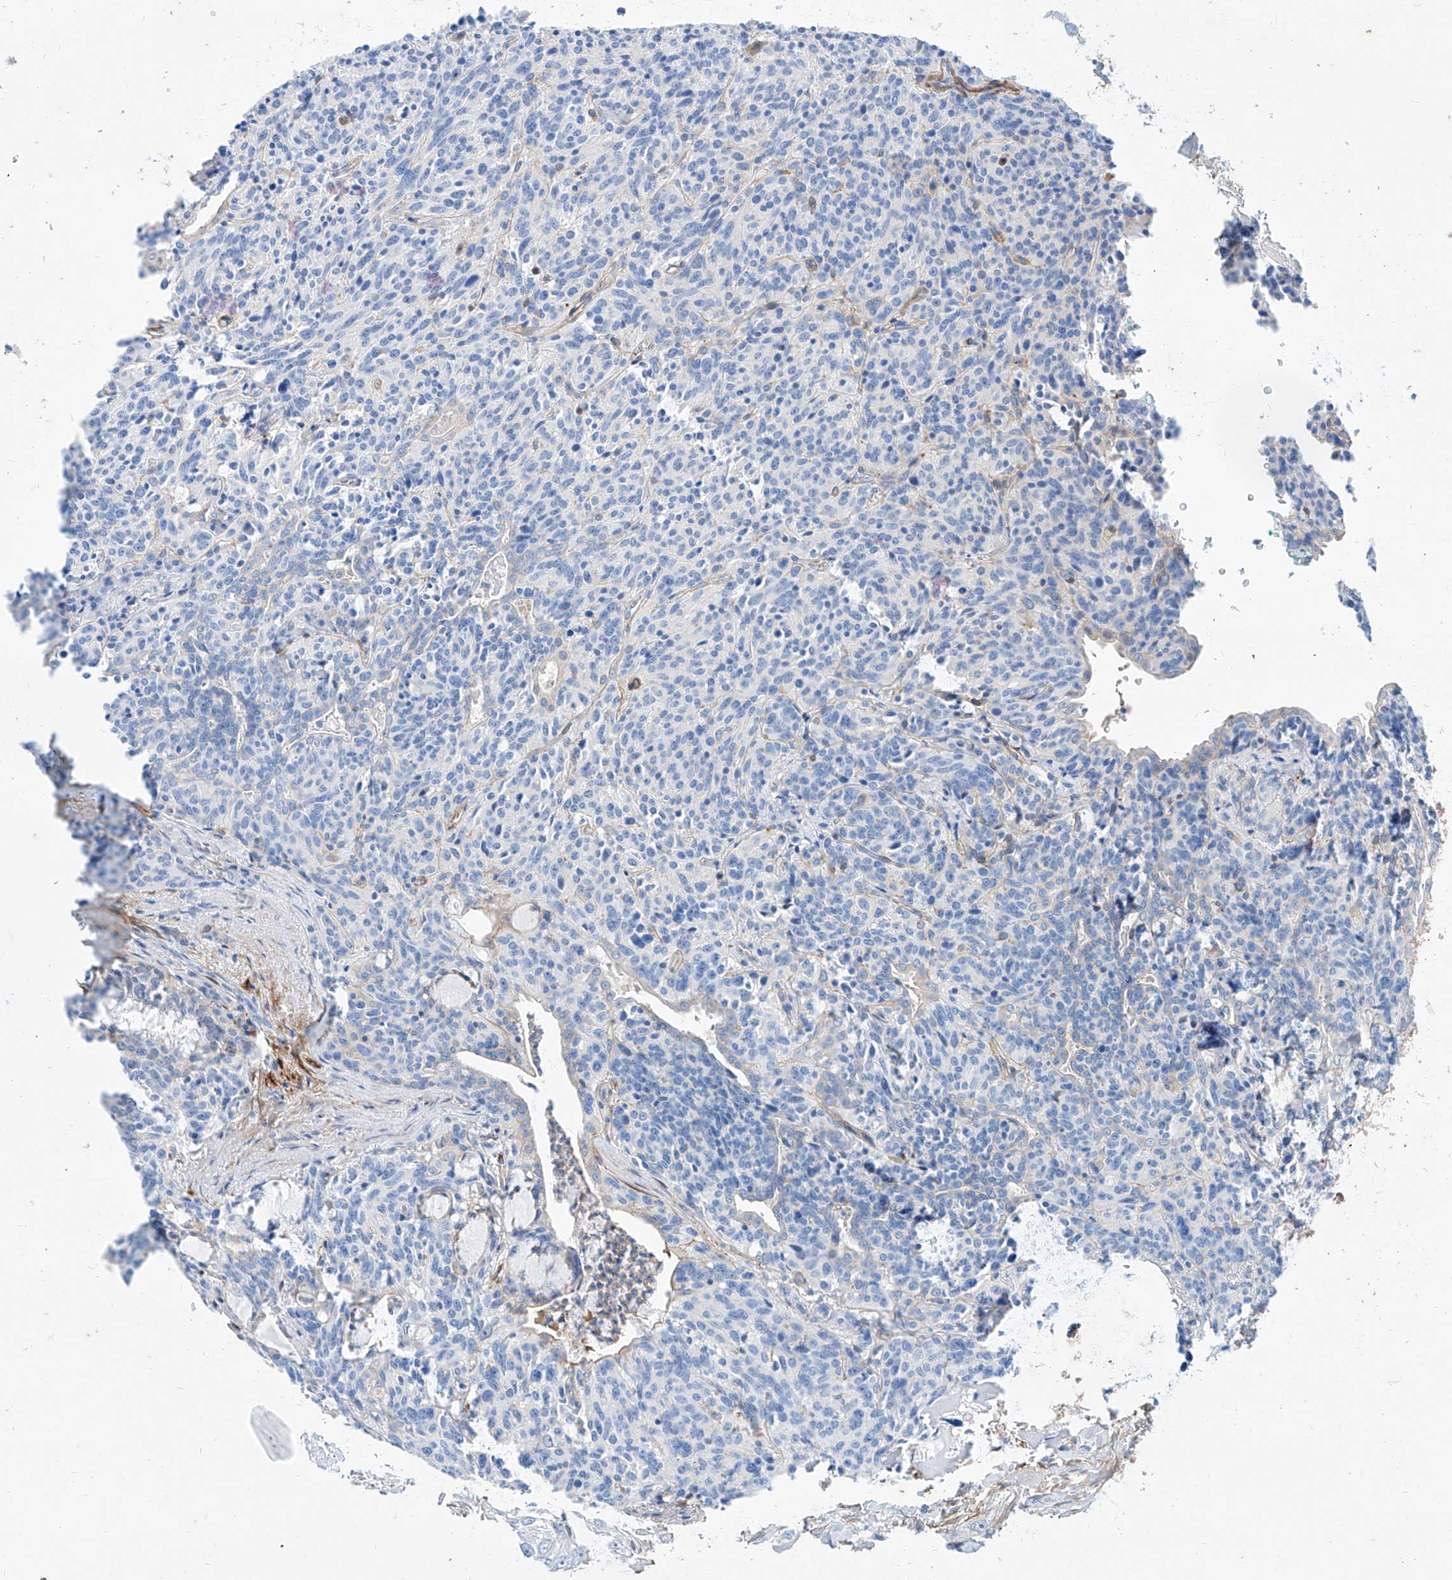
{"staining": {"intensity": "negative", "quantity": "none", "location": "none"}, "tissue": "carcinoid", "cell_type": "Tumor cells", "image_type": "cancer", "snomed": [{"axis": "morphology", "description": "Carcinoid, malignant, NOS"}, {"axis": "topography", "description": "Lung"}], "caption": "Immunohistochemical staining of human carcinoid (malignant) displays no significant expression in tumor cells. Nuclei are stained in blue.", "gene": "TAS2R60", "patient": {"sex": "female", "age": 46}}